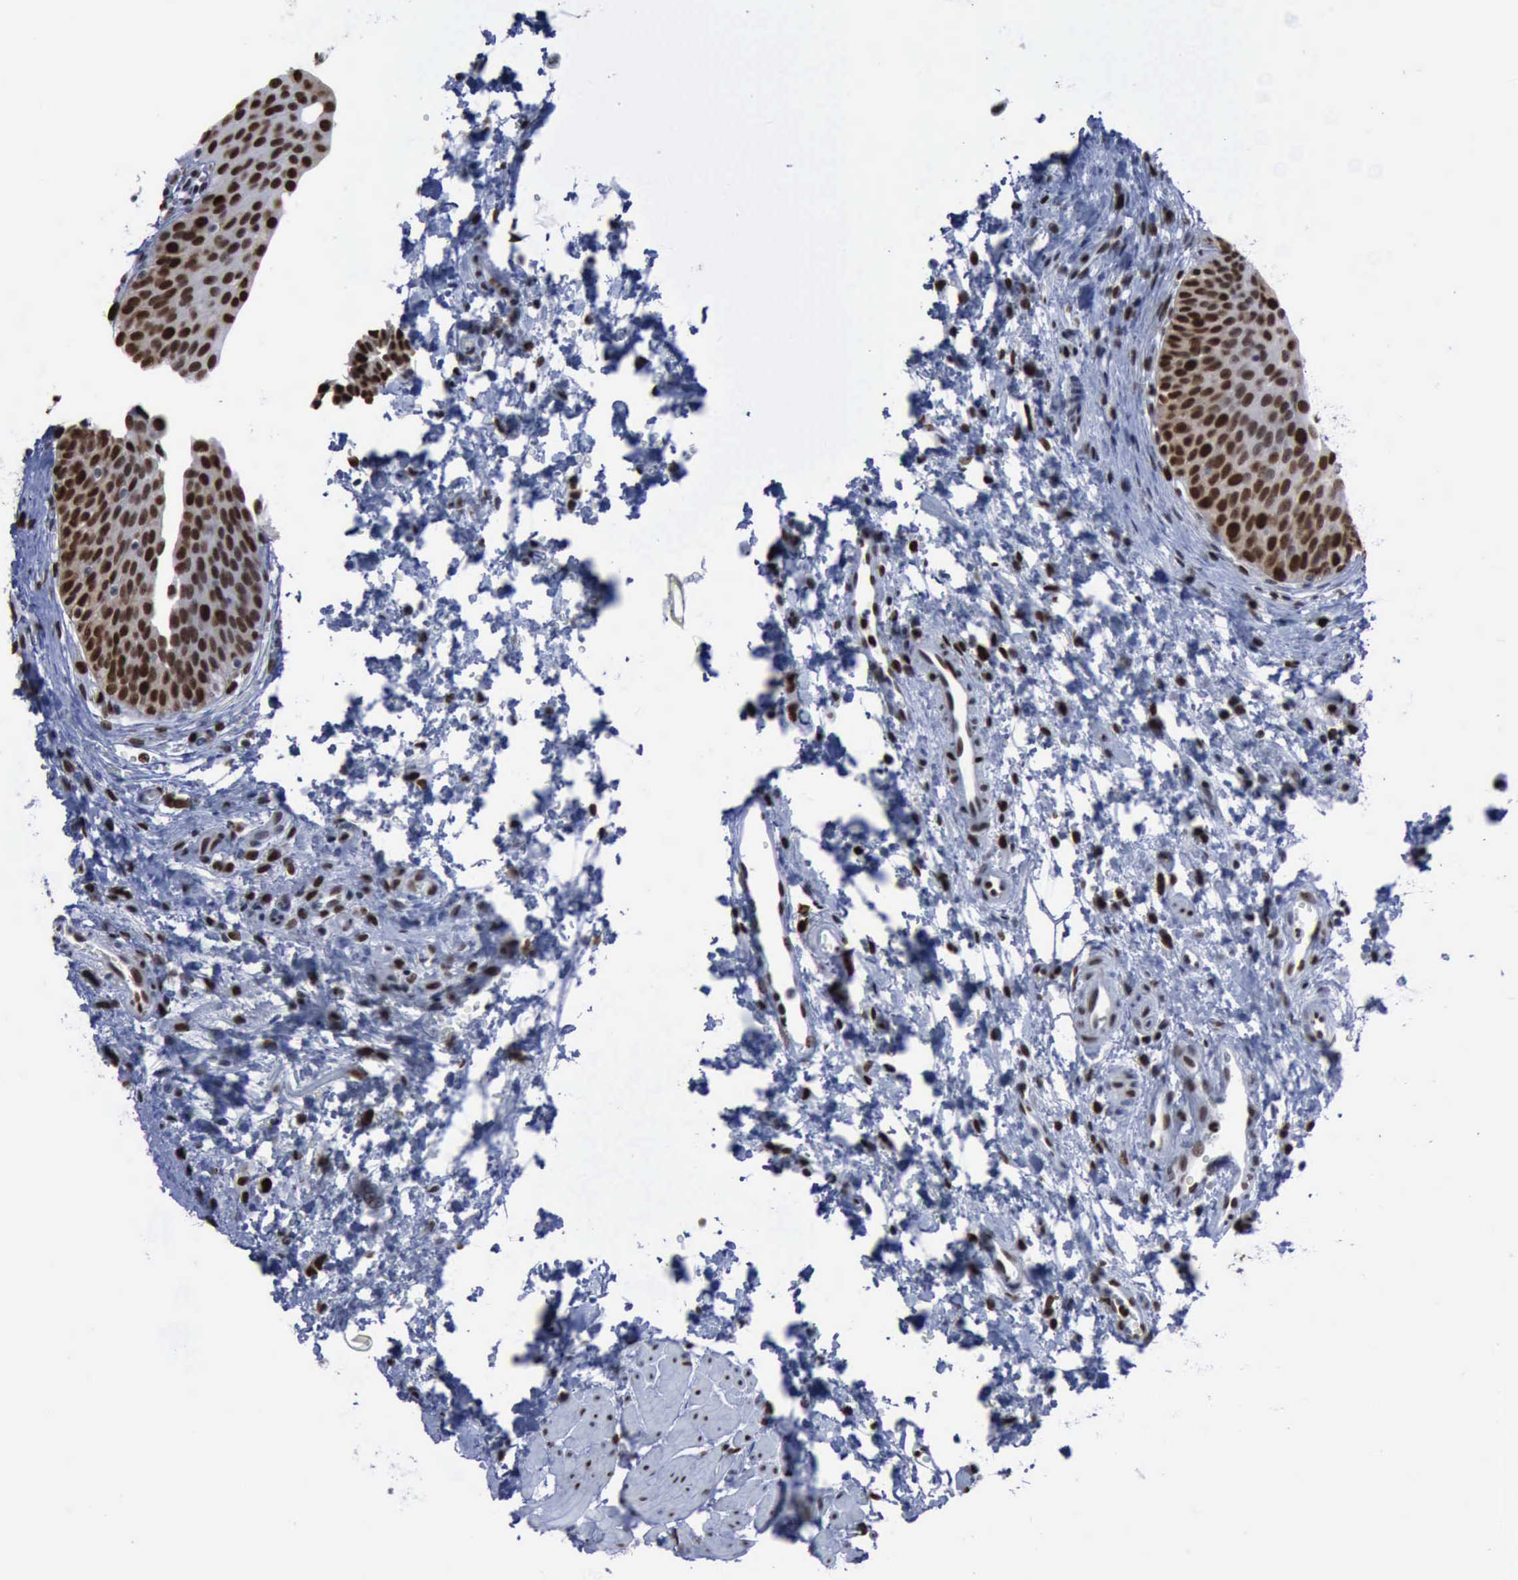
{"staining": {"intensity": "moderate", "quantity": "25%-75%", "location": "nuclear"}, "tissue": "urinary bladder", "cell_type": "Urothelial cells", "image_type": "normal", "snomed": [{"axis": "morphology", "description": "Normal tissue, NOS"}, {"axis": "topography", "description": "Smooth muscle"}, {"axis": "topography", "description": "Urinary bladder"}], "caption": "Immunohistochemistry of unremarkable human urinary bladder exhibits medium levels of moderate nuclear positivity in approximately 25%-75% of urothelial cells.", "gene": "PCNA", "patient": {"sex": "male", "age": 35}}